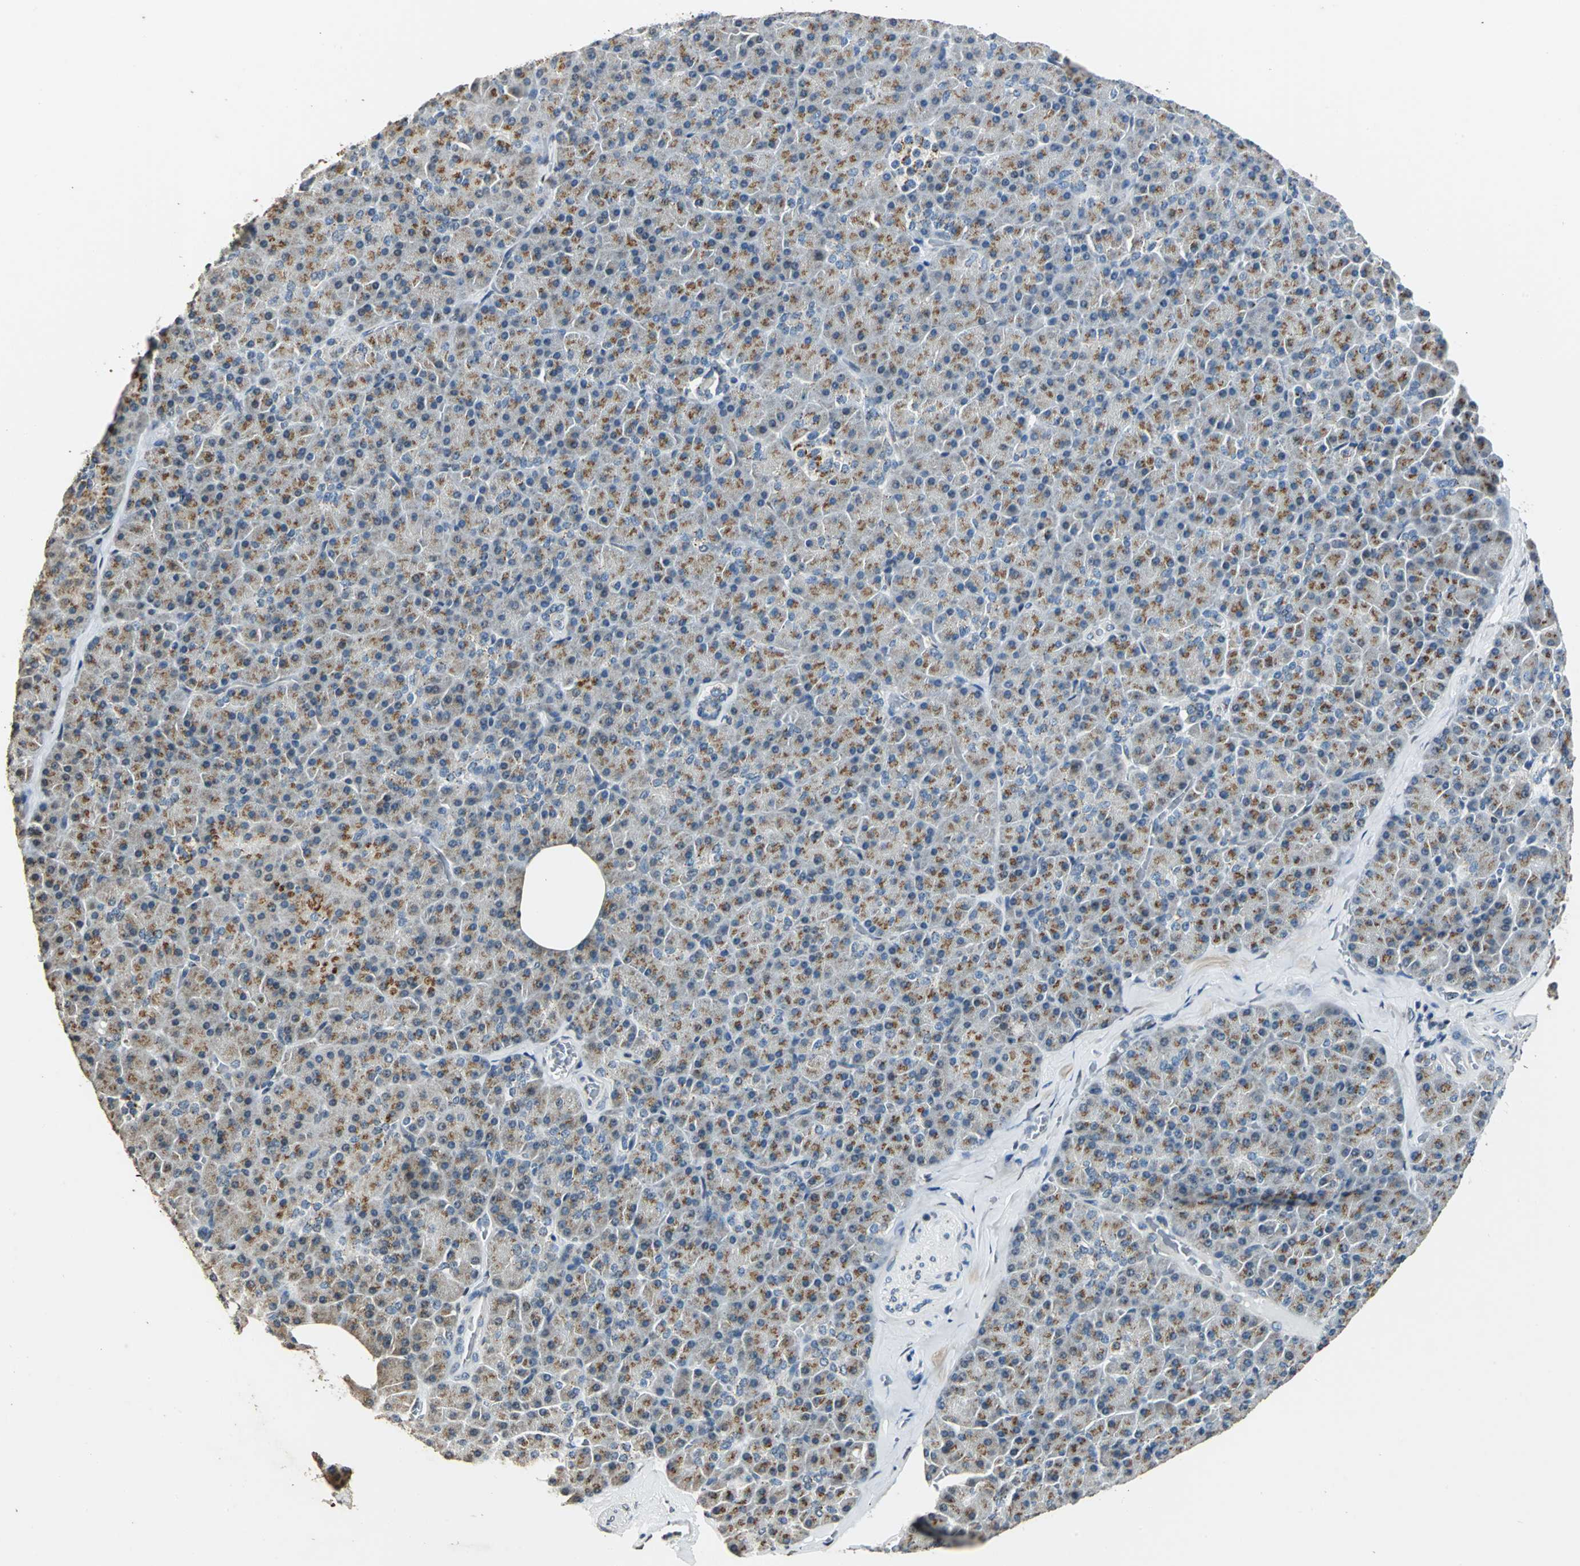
{"staining": {"intensity": "moderate", "quantity": "25%-75%", "location": "cytoplasmic/membranous"}, "tissue": "pancreas", "cell_type": "Exocrine glandular cells", "image_type": "normal", "snomed": [{"axis": "morphology", "description": "Normal tissue, NOS"}, {"axis": "topography", "description": "Pancreas"}], "caption": "IHC micrograph of normal pancreas: pancreas stained using IHC exhibits medium levels of moderate protein expression localized specifically in the cytoplasmic/membranous of exocrine glandular cells, appearing as a cytoplasmic/membranous brown color.", "gene": "TMEM115", "patient": {"sex": "female", "age": 35}}